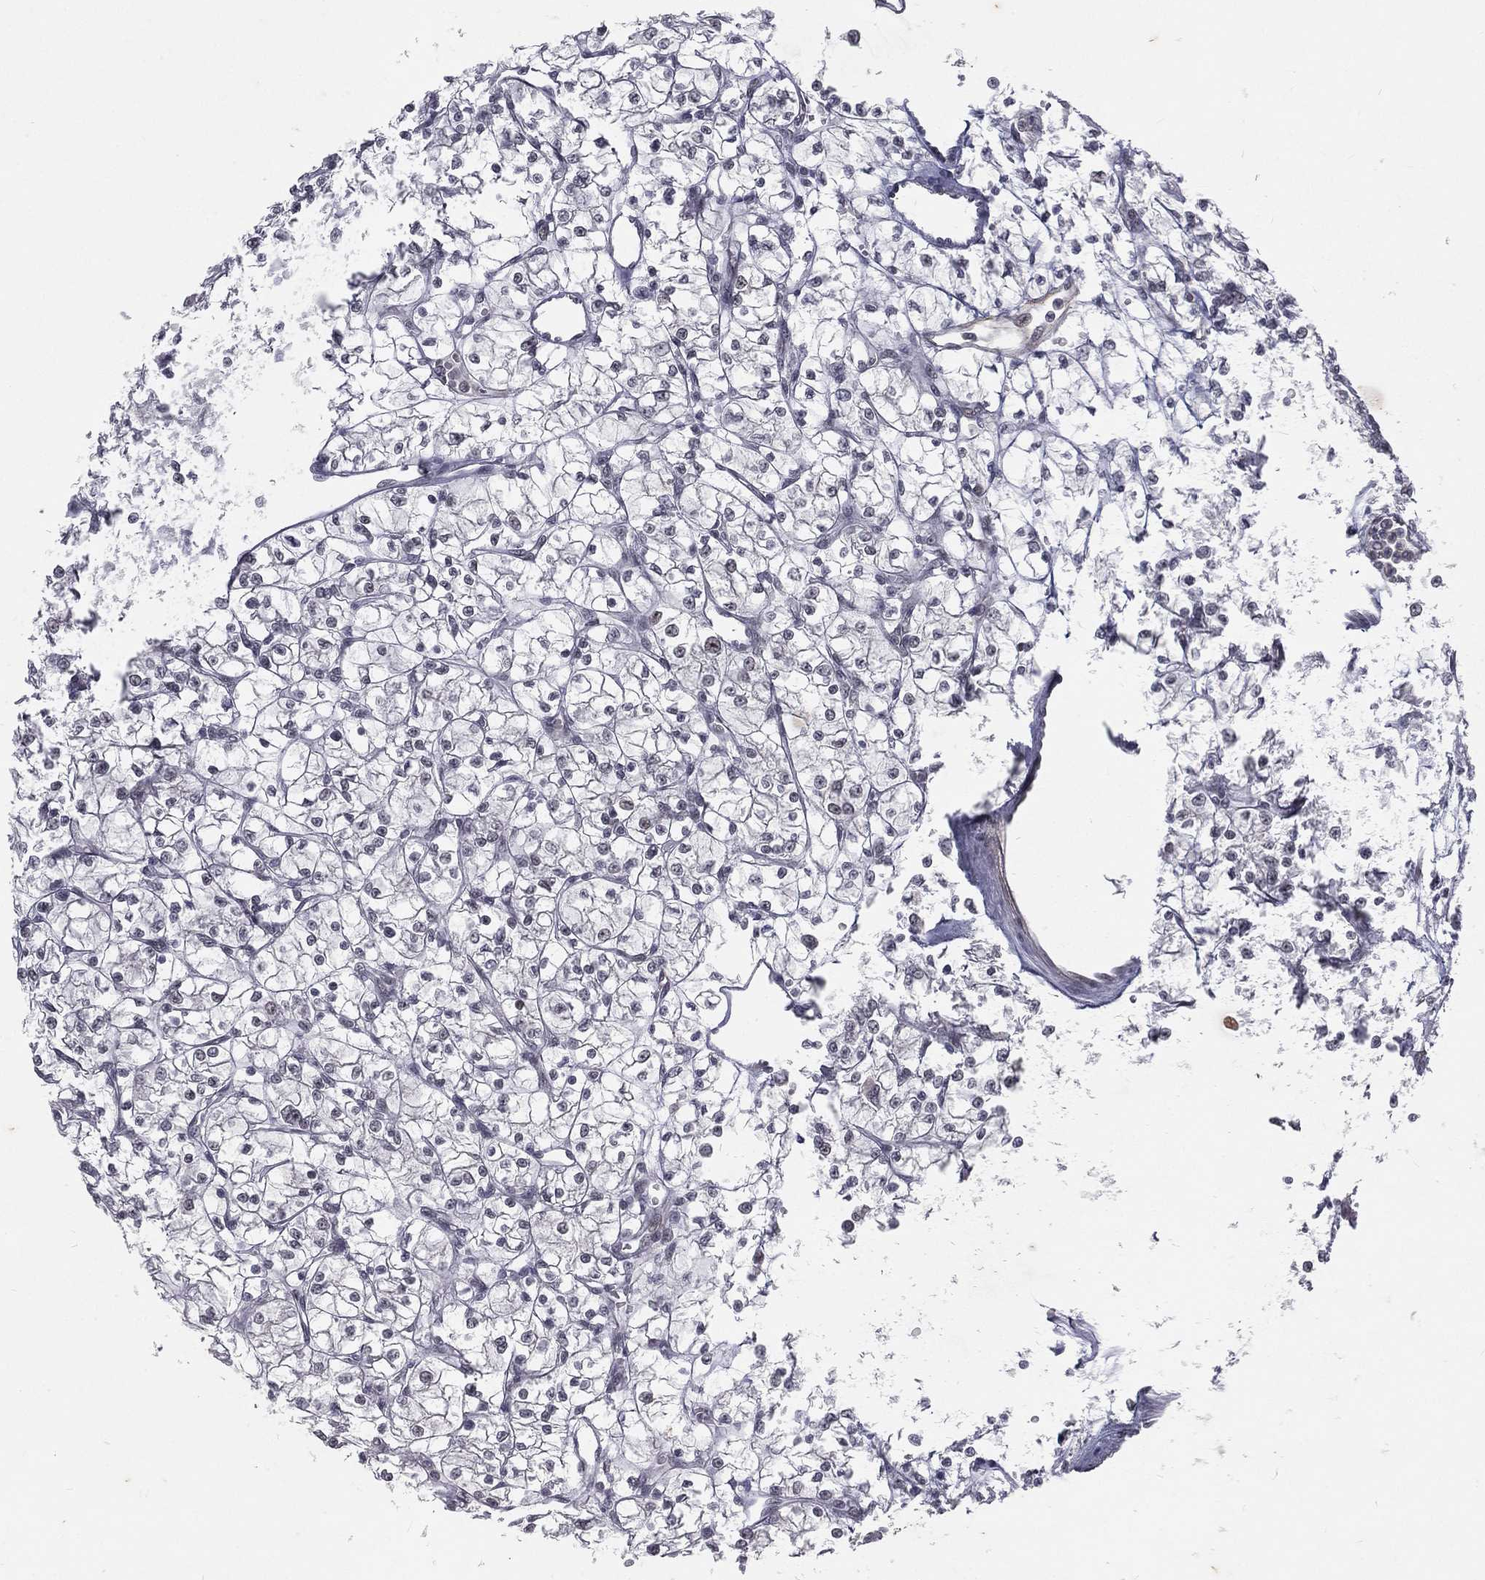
{"staining": {"intensity": "negative", "quantity": "none", "location": "none"}, "tissue": "renal cancer", "cell_type": "Tumor cells", "image_type": "cancer", "snomed": [{"axis": "morphology", "description": "Adenocarcinoma, NOS"}, {"axis": "topography", "description": "Kidney"}], "caption": "Immunohistochemistry micrograph of adenocarcinoma (renal) stained for a protein (brown), which demonstrates no positivity in tumor cells. (Stains: DAB immunohistochemistry (IHC) with hematoxylin counter stain, Microscopy: brightfield microscopy at high magnification).", "gene": "MORC2", "patient": {"sex": "female", "age": 64}}